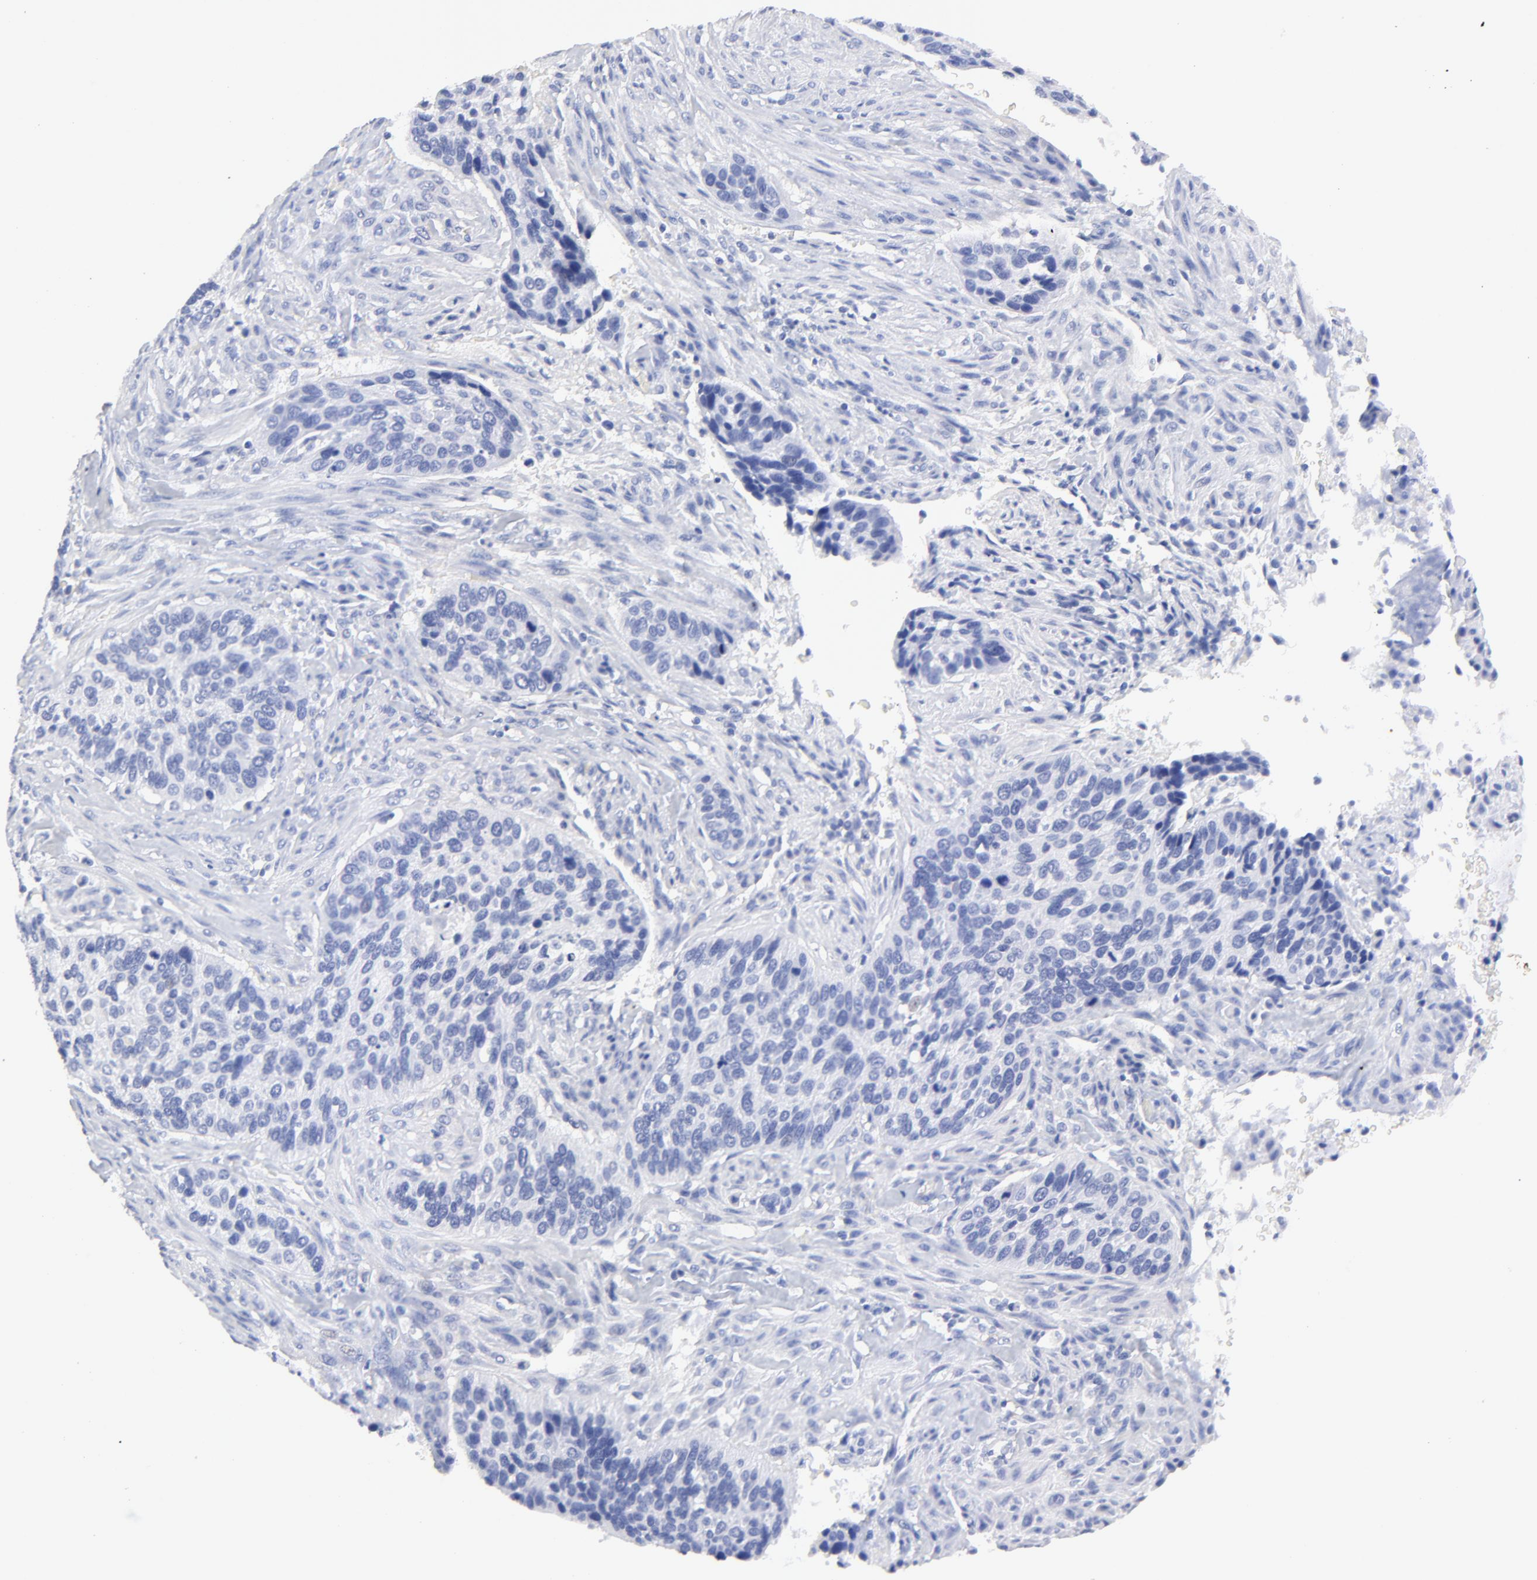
{"staining": {"intensity": "negative", "quantity": "none", "location": "none"}, "tissue": "cervical cancer", "cell_type": "Tumor cells", "image_type": "cancer", "snomed": [{"axis": "morphology", "description": "Adenocarcinoma, NOS"}, {"axis": "topography", "description": "Cervix"}], "caption": "Tumor cells show no significant positivity in cervical adenocarcinoma.", "gene": "HORMAD2", "patient": {"sex": "female", "age": 29}}